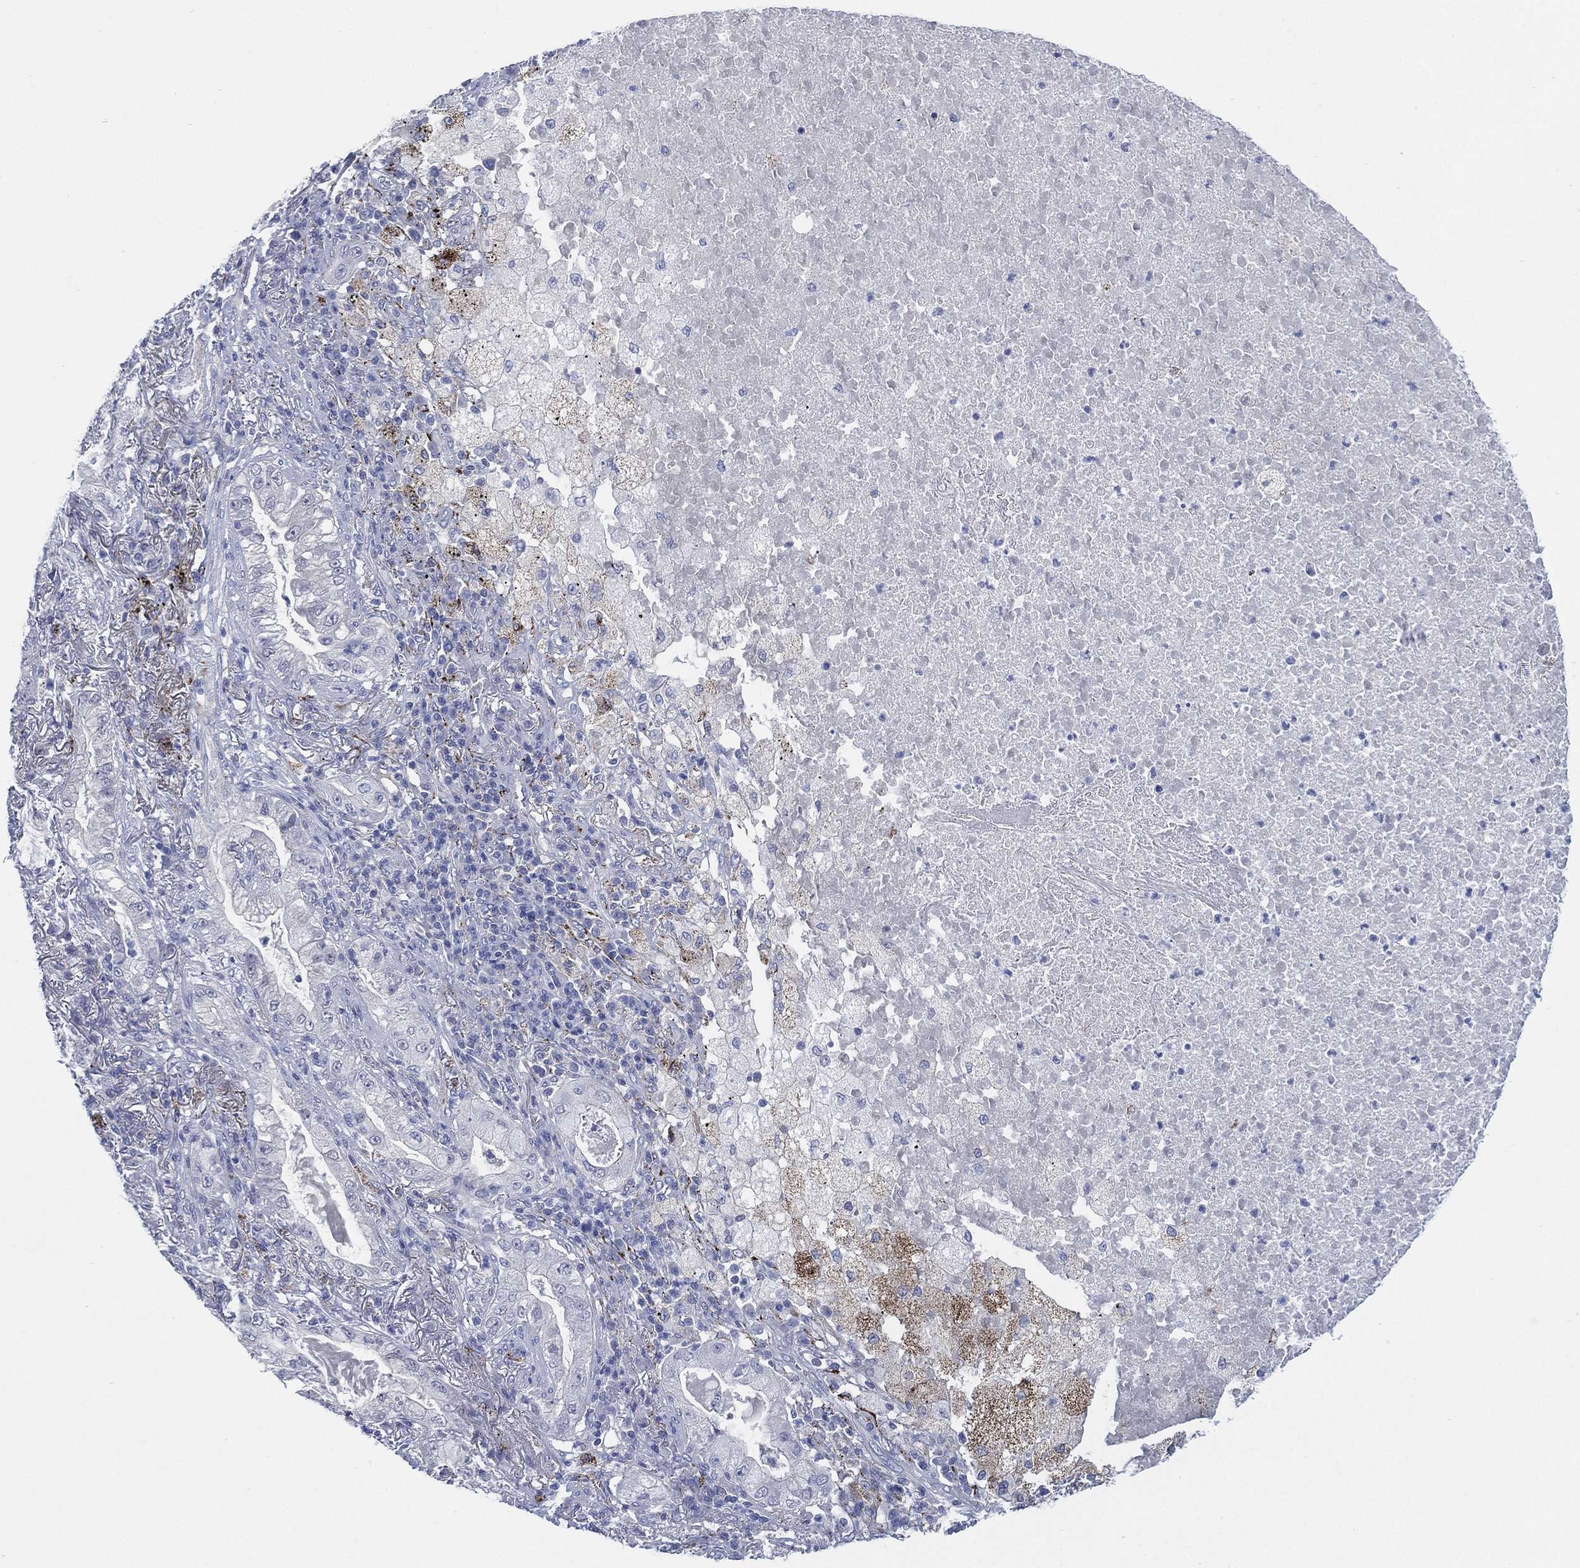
{"staining": {"intensity": "negative", "quantity": "none", "location": "none"}, "tissue": "lung cancer", "cell_type": "Tumor cells", "image_type": "cancer", "snomed": [{"axis": "morphology", "description": "Adenocarcinoma, NOS"}, {"axis": "topography", "description": "Lung"}], "caption": "Immunohistochemical staining of adenocarcinoma (lung) shows no significant expression in tumor cells. (DAB immunohistochemistry visualized using brightfield microscopy, high magnification).", "gene": "C5orf46", "patient": {"sex": "female", "age": 73}}